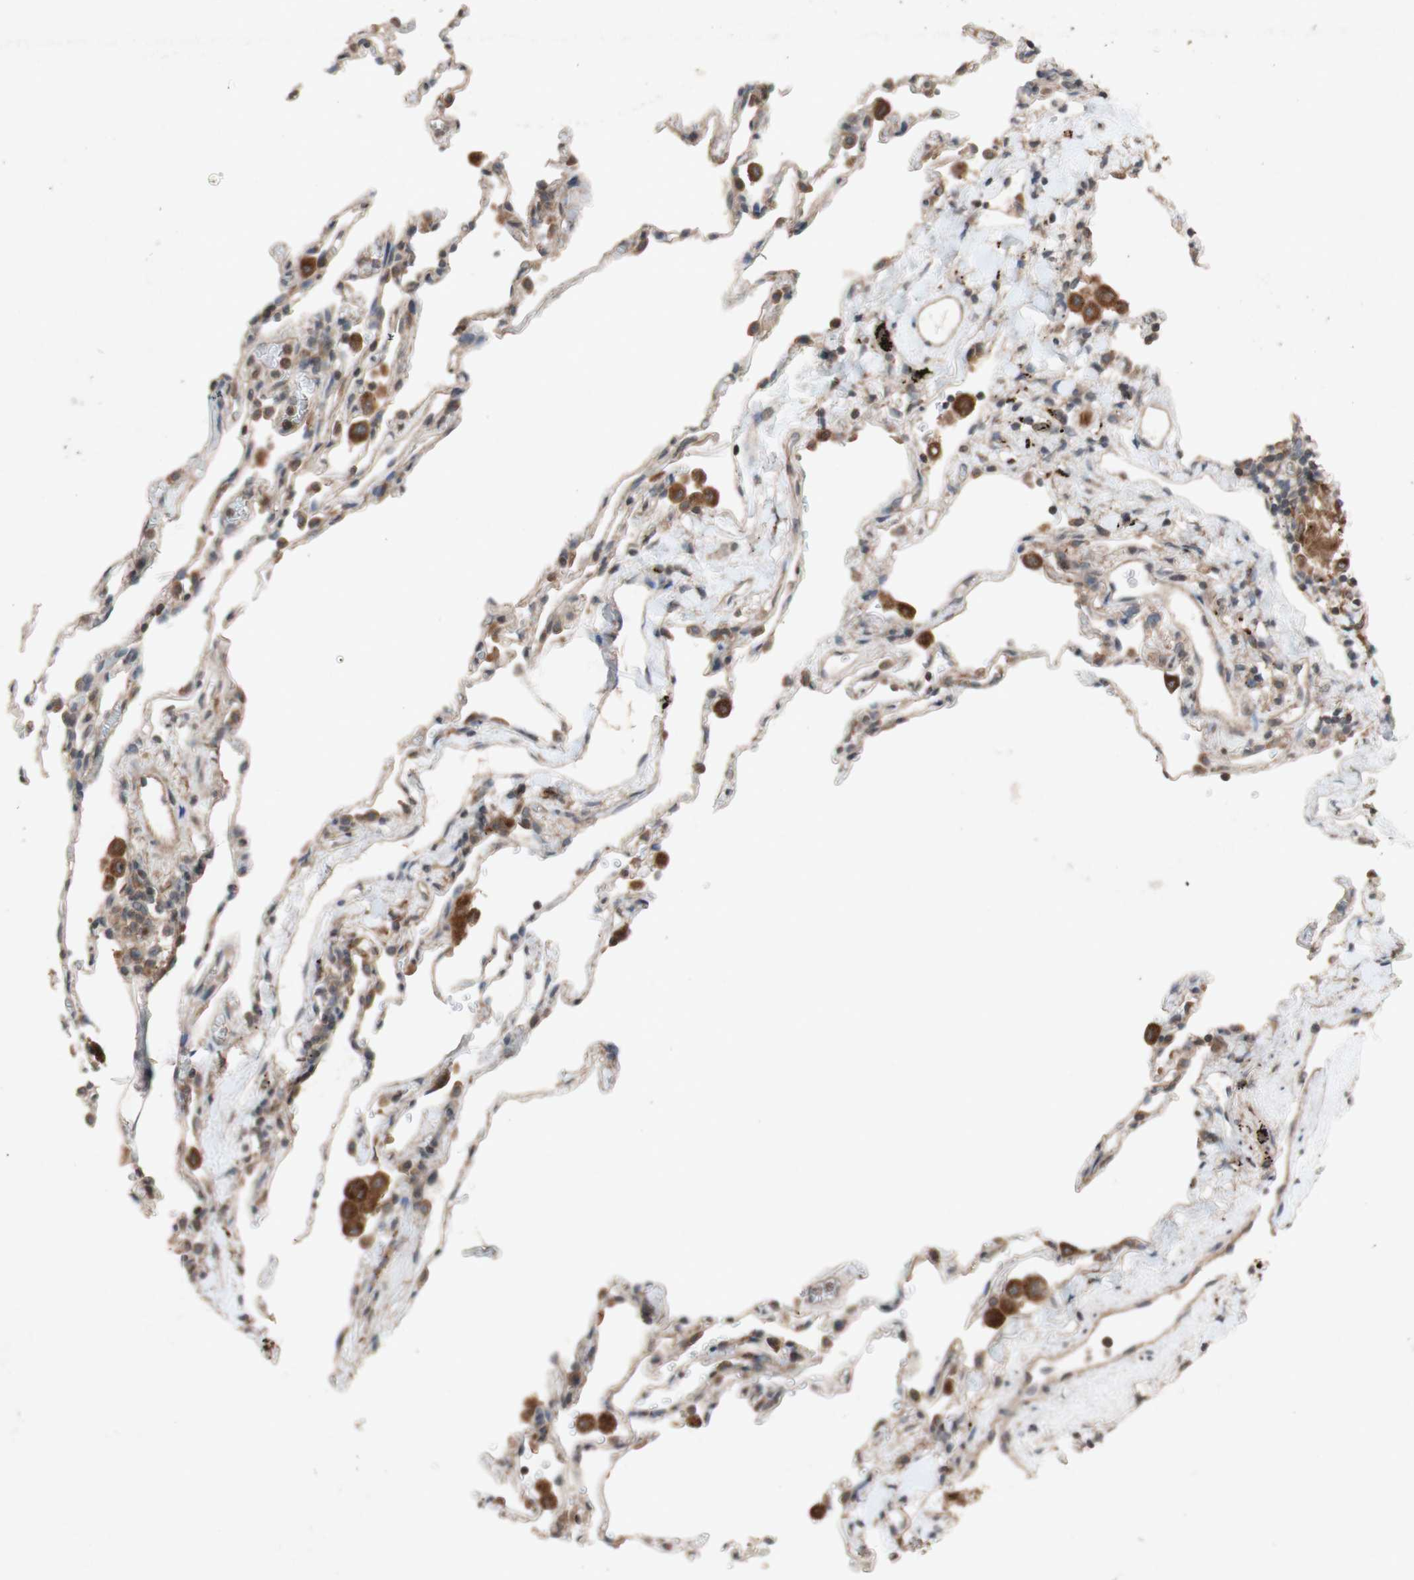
{"staining": {"intensity": "weak", "quantity": ">75%", "location": "cytoplasmic/membranous"}, "tissue": "lung", "cell_type": "Alveolar cells", "image_type": "normal", "snomed": [{"axis": "morphology", "description": "Normal tissue, NOS"}, {"axis": "topography", "description": "Lung"}], "caption": "Lung stained with IHC displays weak cytoplasmic/membranous staining in approximately >75% of alveolar cells.", "gene": "ATP6V1F", "patient": {"sex": "male", "age": 59}}